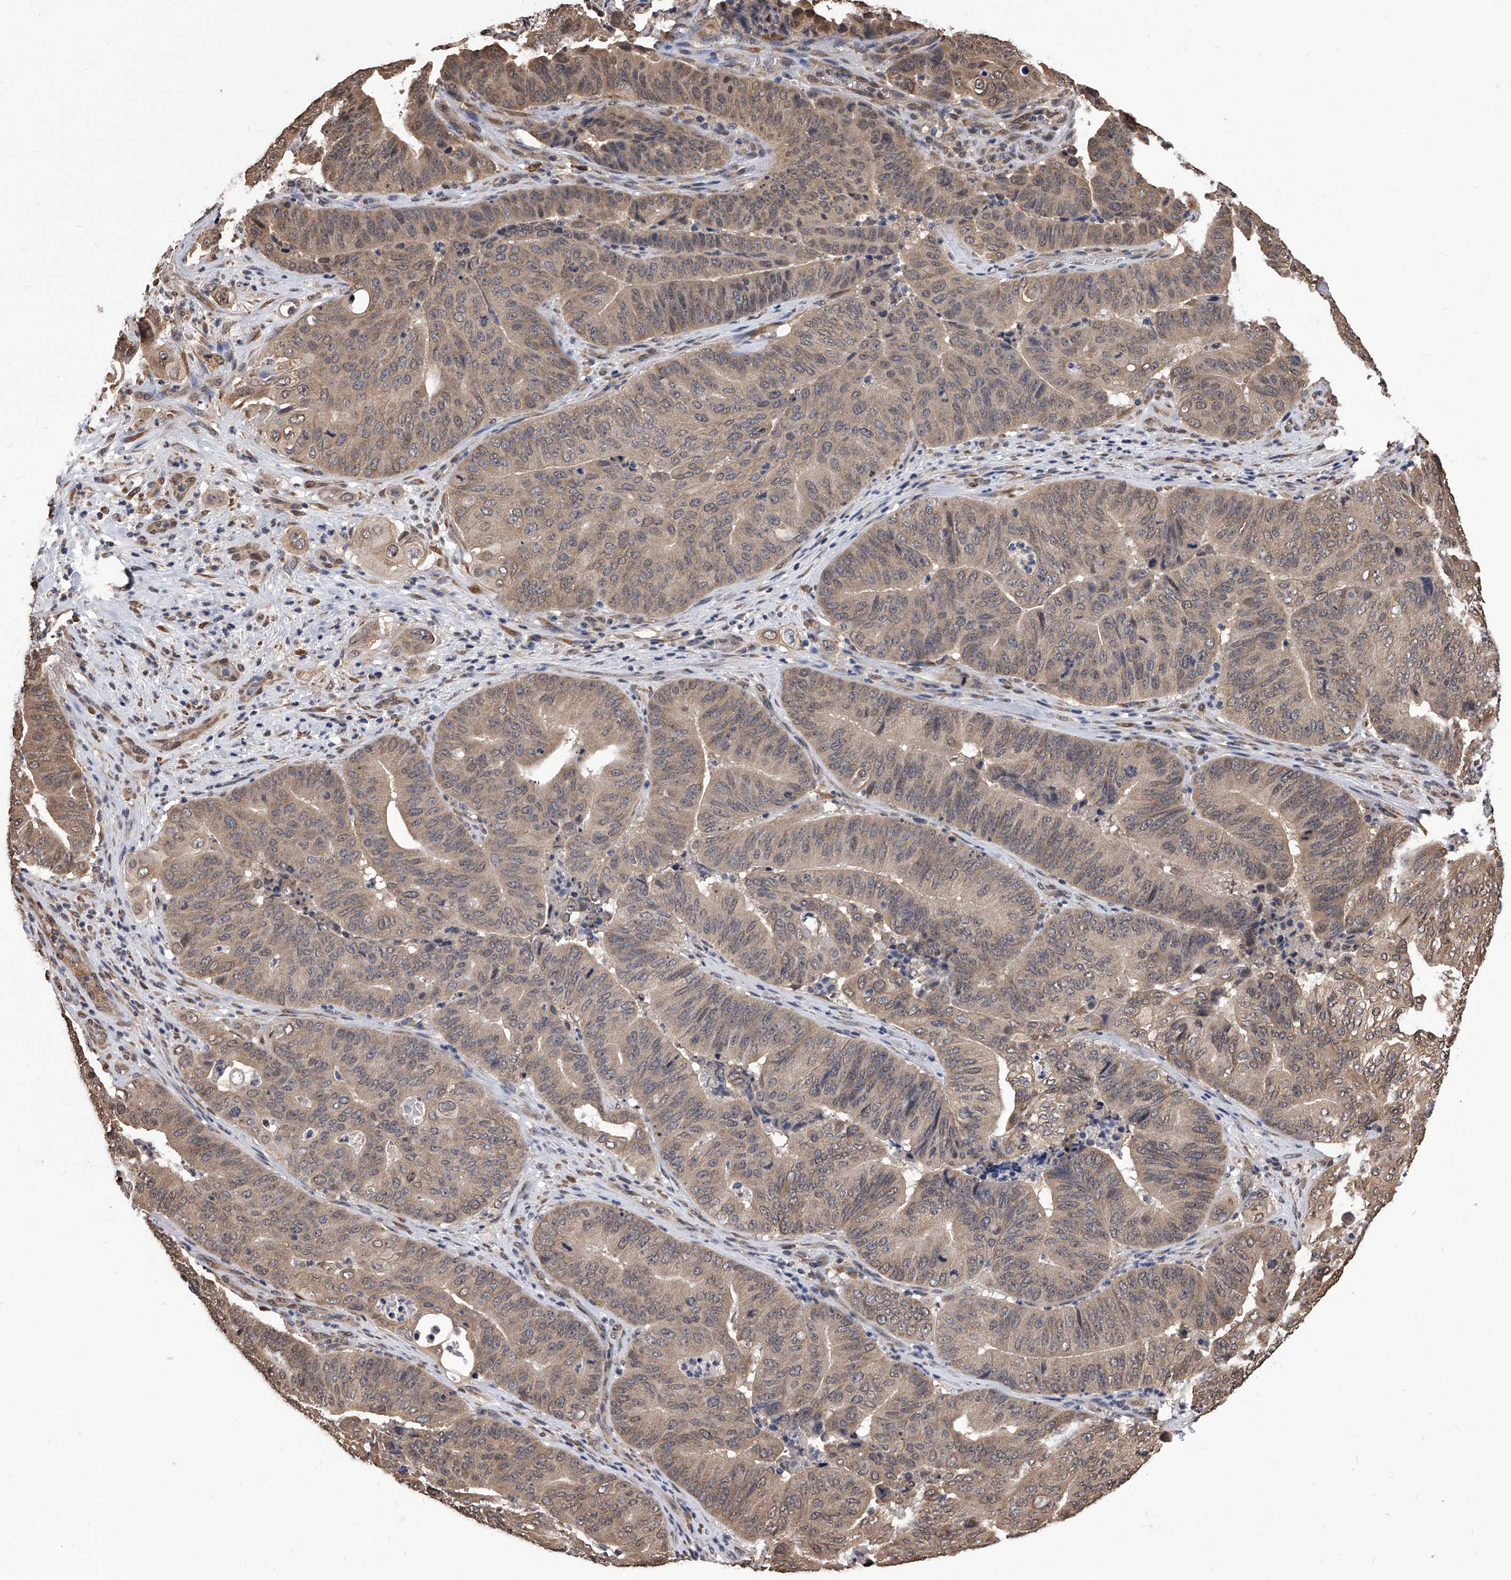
{"staining": {"intensity": "moderate", "quantity": ">75%", "location": "cytoplasmic/membranous,nuclear"}, "tissue": "pancreatic cancer", "cell_type": "Tumor cells", "image_type": "cancer", "snomed": [{"axis": "morphology", "description": "Adenocarcinoma, NOS"}, {"axis": "topography", "description": "Pancreas"}], "caption": "Adenocarcinoma (pancreatic) stained with immunohistochemistry displays moderate cytoplasmic/membranous and nuclear positivity in approximately >75% of tumor cells. (Stains: DAB in brown, nuclei in blue, Microscopy: brightfield microscopy at high magnification).", "gene": "ID1", "patient": {"sex": "female", "age": 77}}